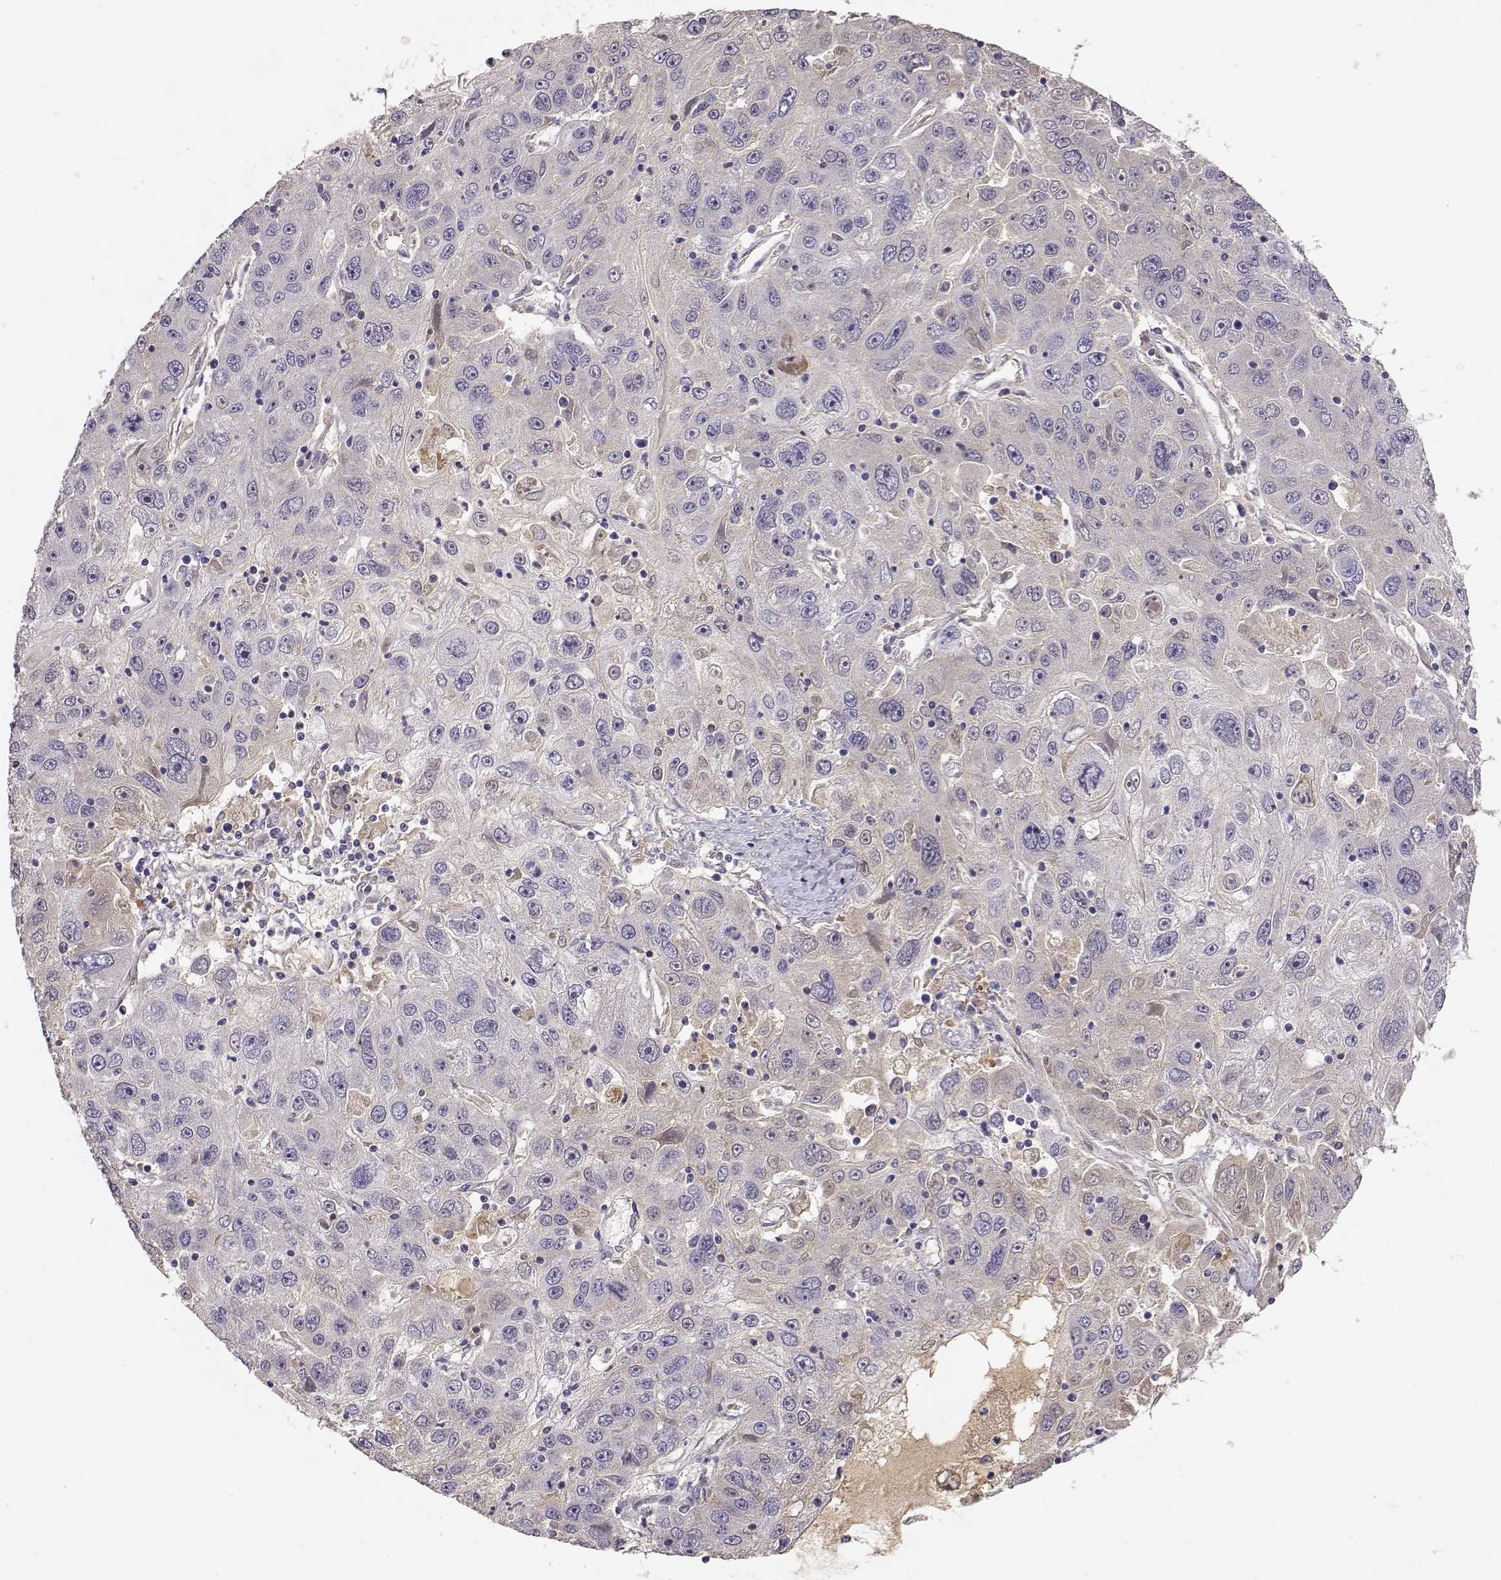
{"staining": {"intensity": "negative", "quantity": "none", "location": "none"}, "tissue": "stomach cancer", "cell_type": "Tumor cells", "image_type": "cancer", "snomed": [{"axis": "morphology", "description": "Adenocarcinoma, NOS"}, {"axis": "topography", "description": "Stomach"}], "caption": "The IHC micrograph has no significant positivity in tumor cells of stomach adenocarcinoma tissue.", "gene": "TACR1", "patient": {"sex": "male", "age": 56}}